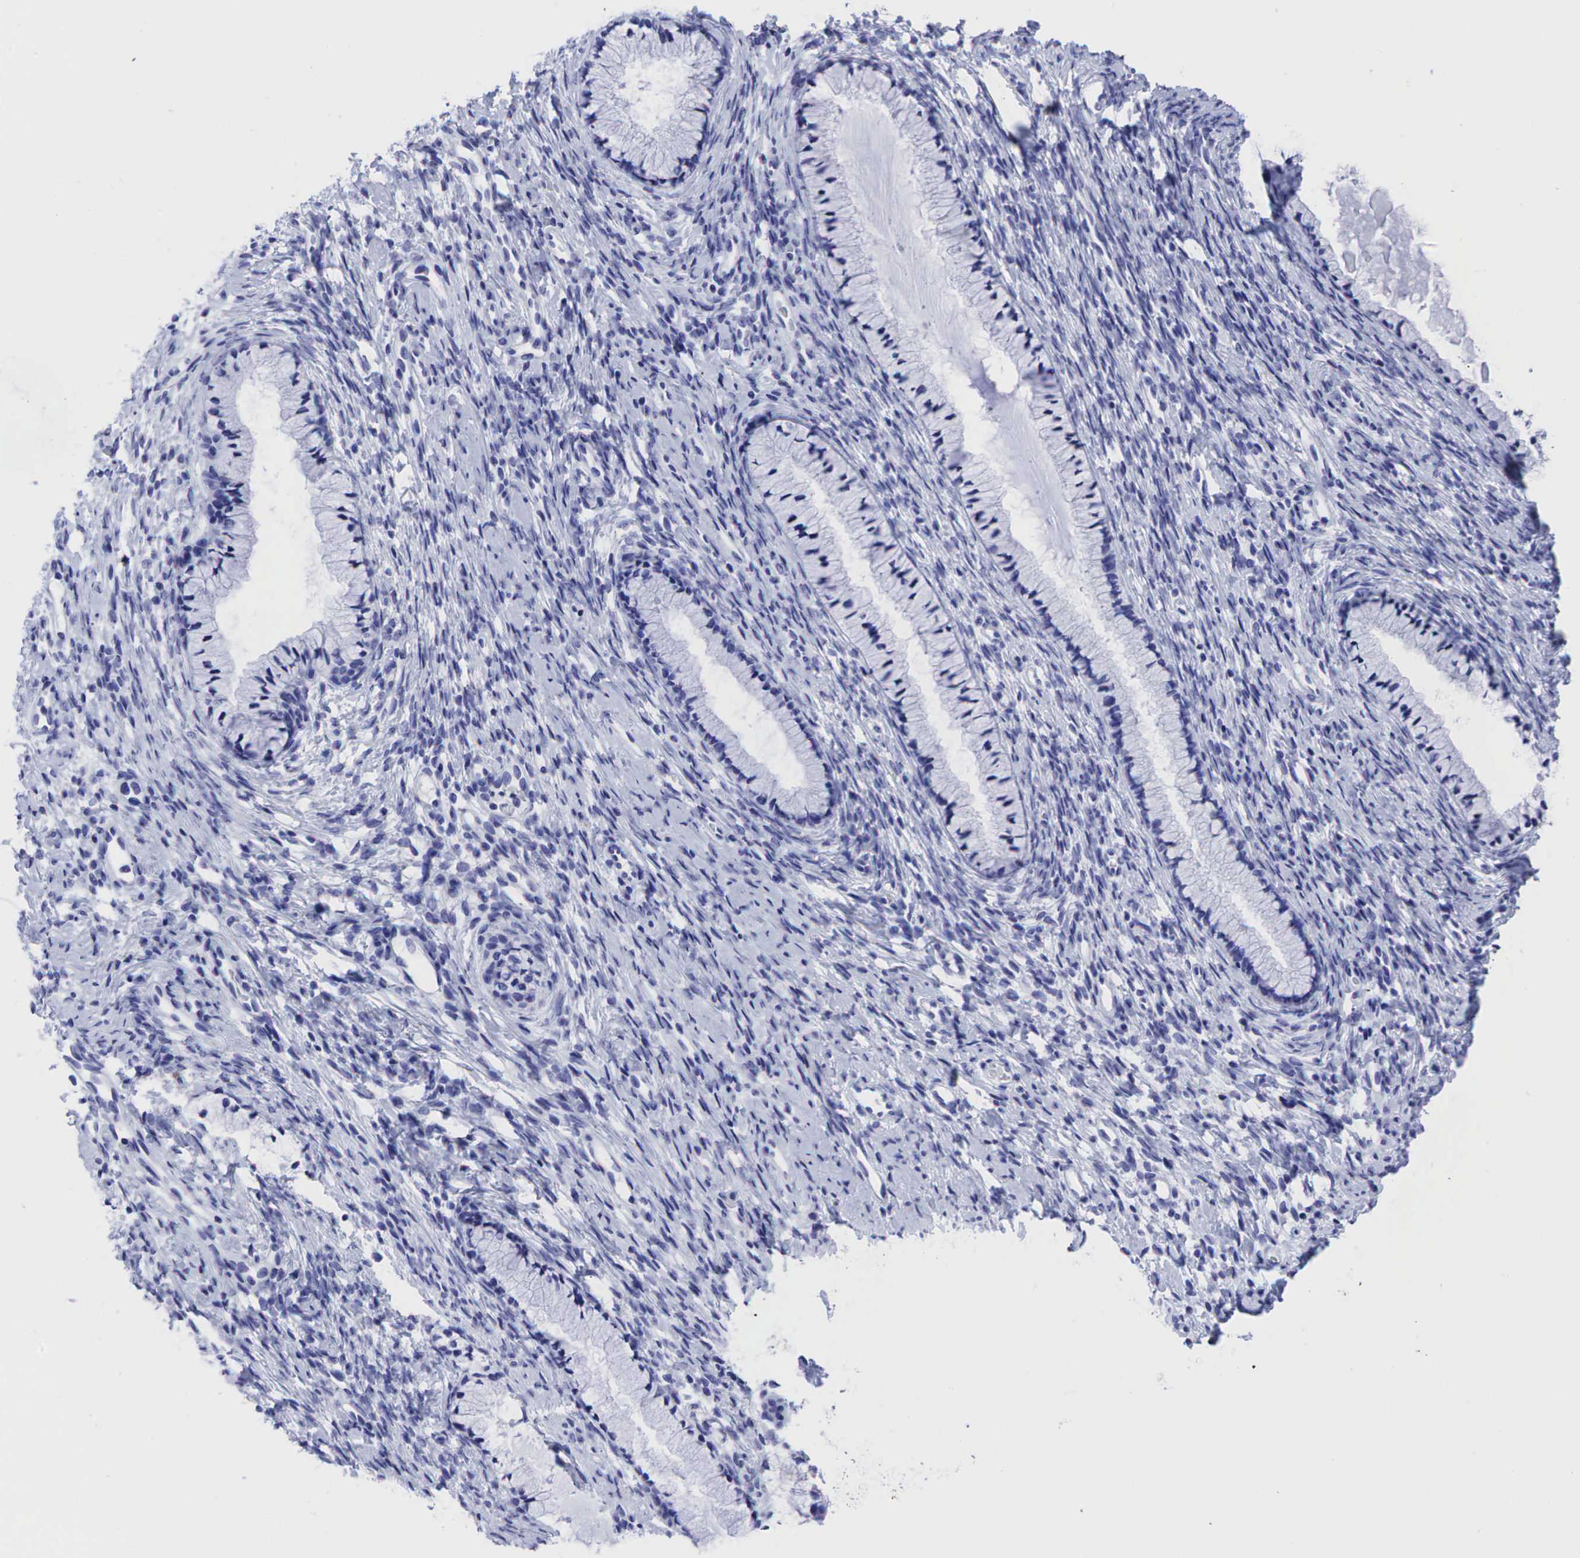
{"staining": {"intensity": "negative", "quantity": "none", "location": "none"}, "tissue": "cervix", "cell_type": "Glandular cells", "image_type": "normal", "snomed": [{"axis": "morphology", "description": "Normal tissue, NOS"}, {"axis": "topography", "description": "Cervix"}], "caption": "The IHC photomicrograph has no significant staining in glandular cells of cervix.", "gene": "TNFRSF8", "patient": {"sex": "female", "age": 82}}